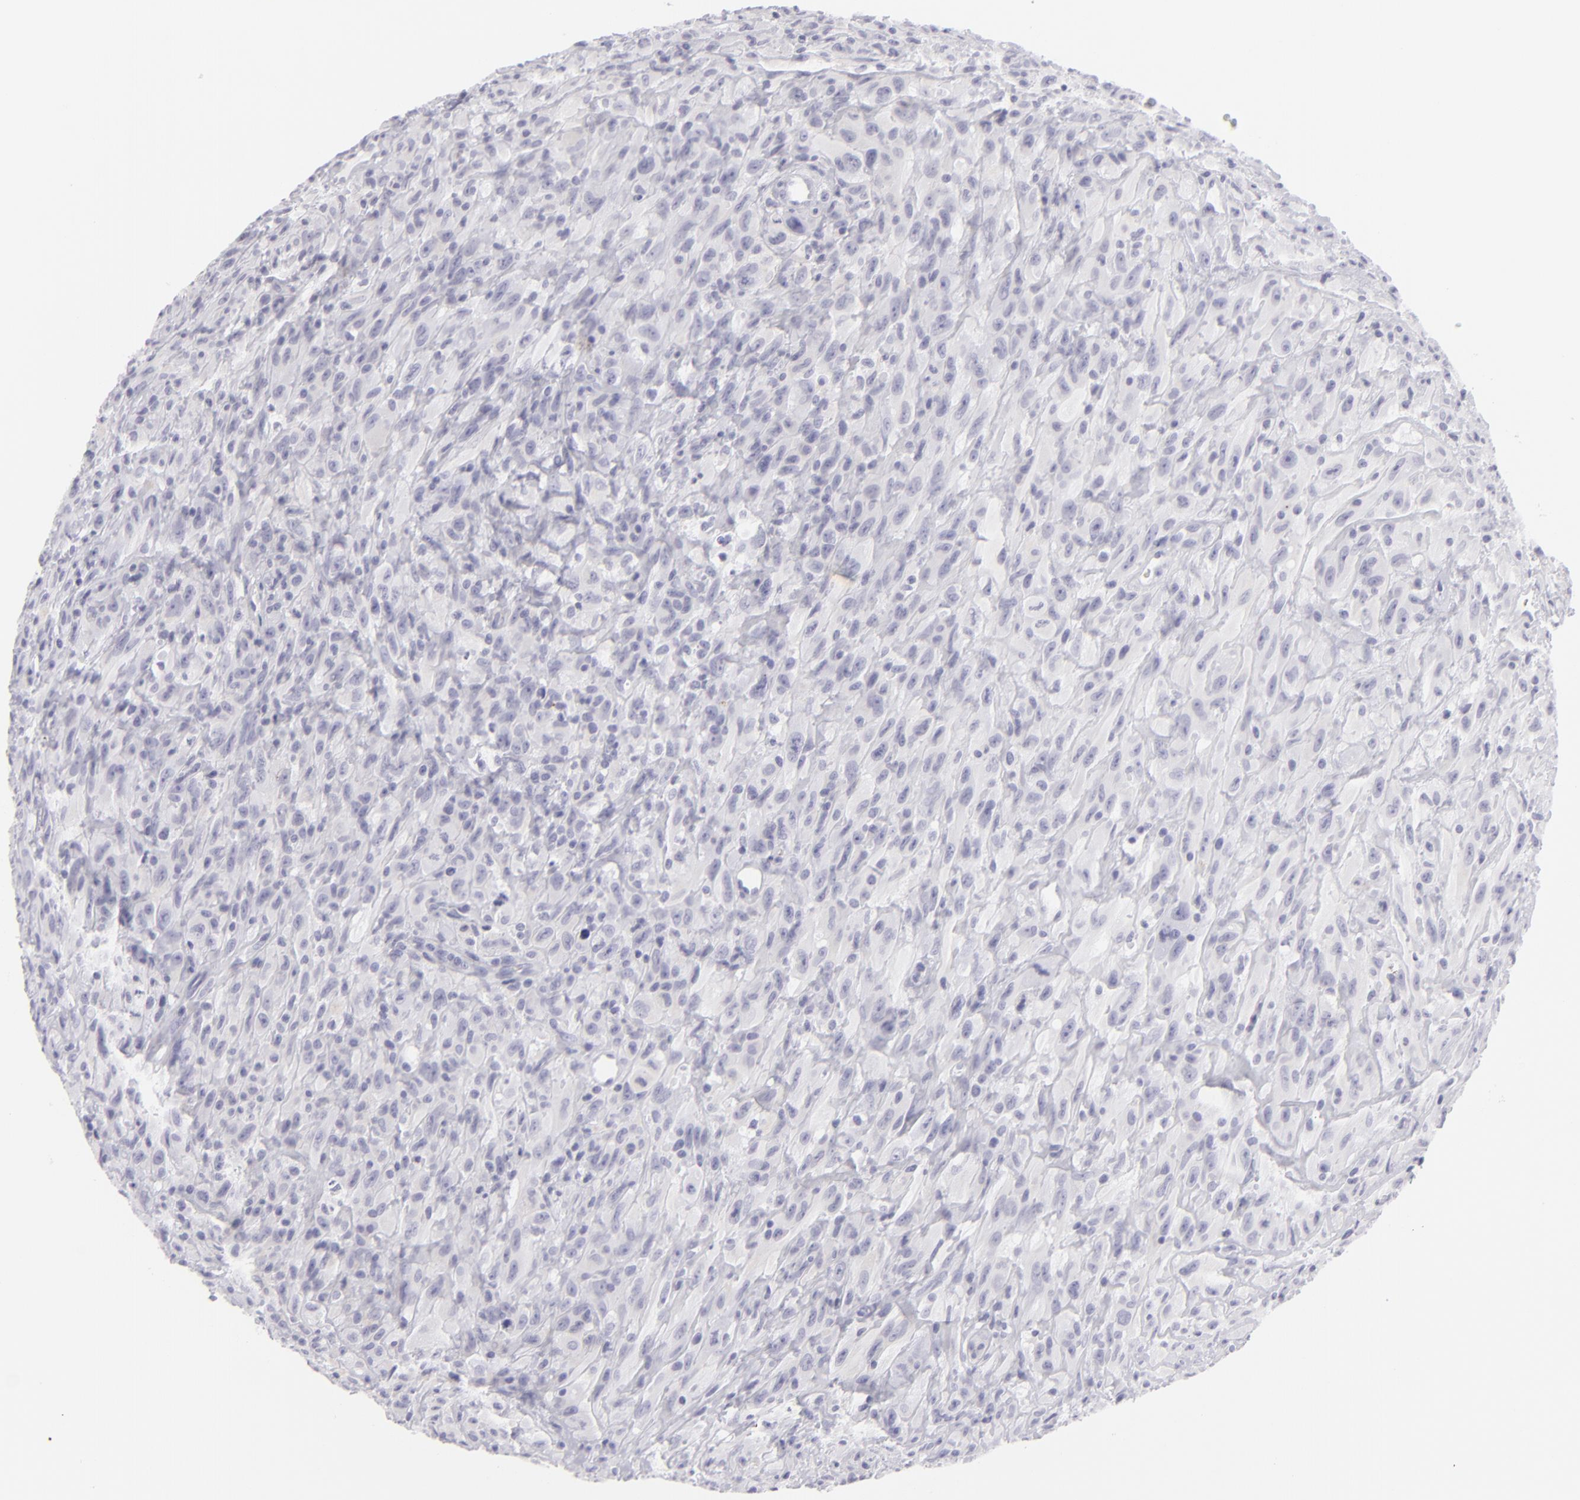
{"staining": {"intensity": "negative", "quantity": "none", "location": "none"}, "tissue": "glioma", "cell_type": "Tumor cells", "image_type": "cancer", "snomed": [{"axis": "morphology", "description": "Glioma, malignant, High grade"}, {"axis": "topography", "description": "Brain"}], "caption": "Tumor cells show no significant staining in malignant glioma (high-grade).", "gene": "KRT1", "patient": {"sex": "male", "age": 48}}